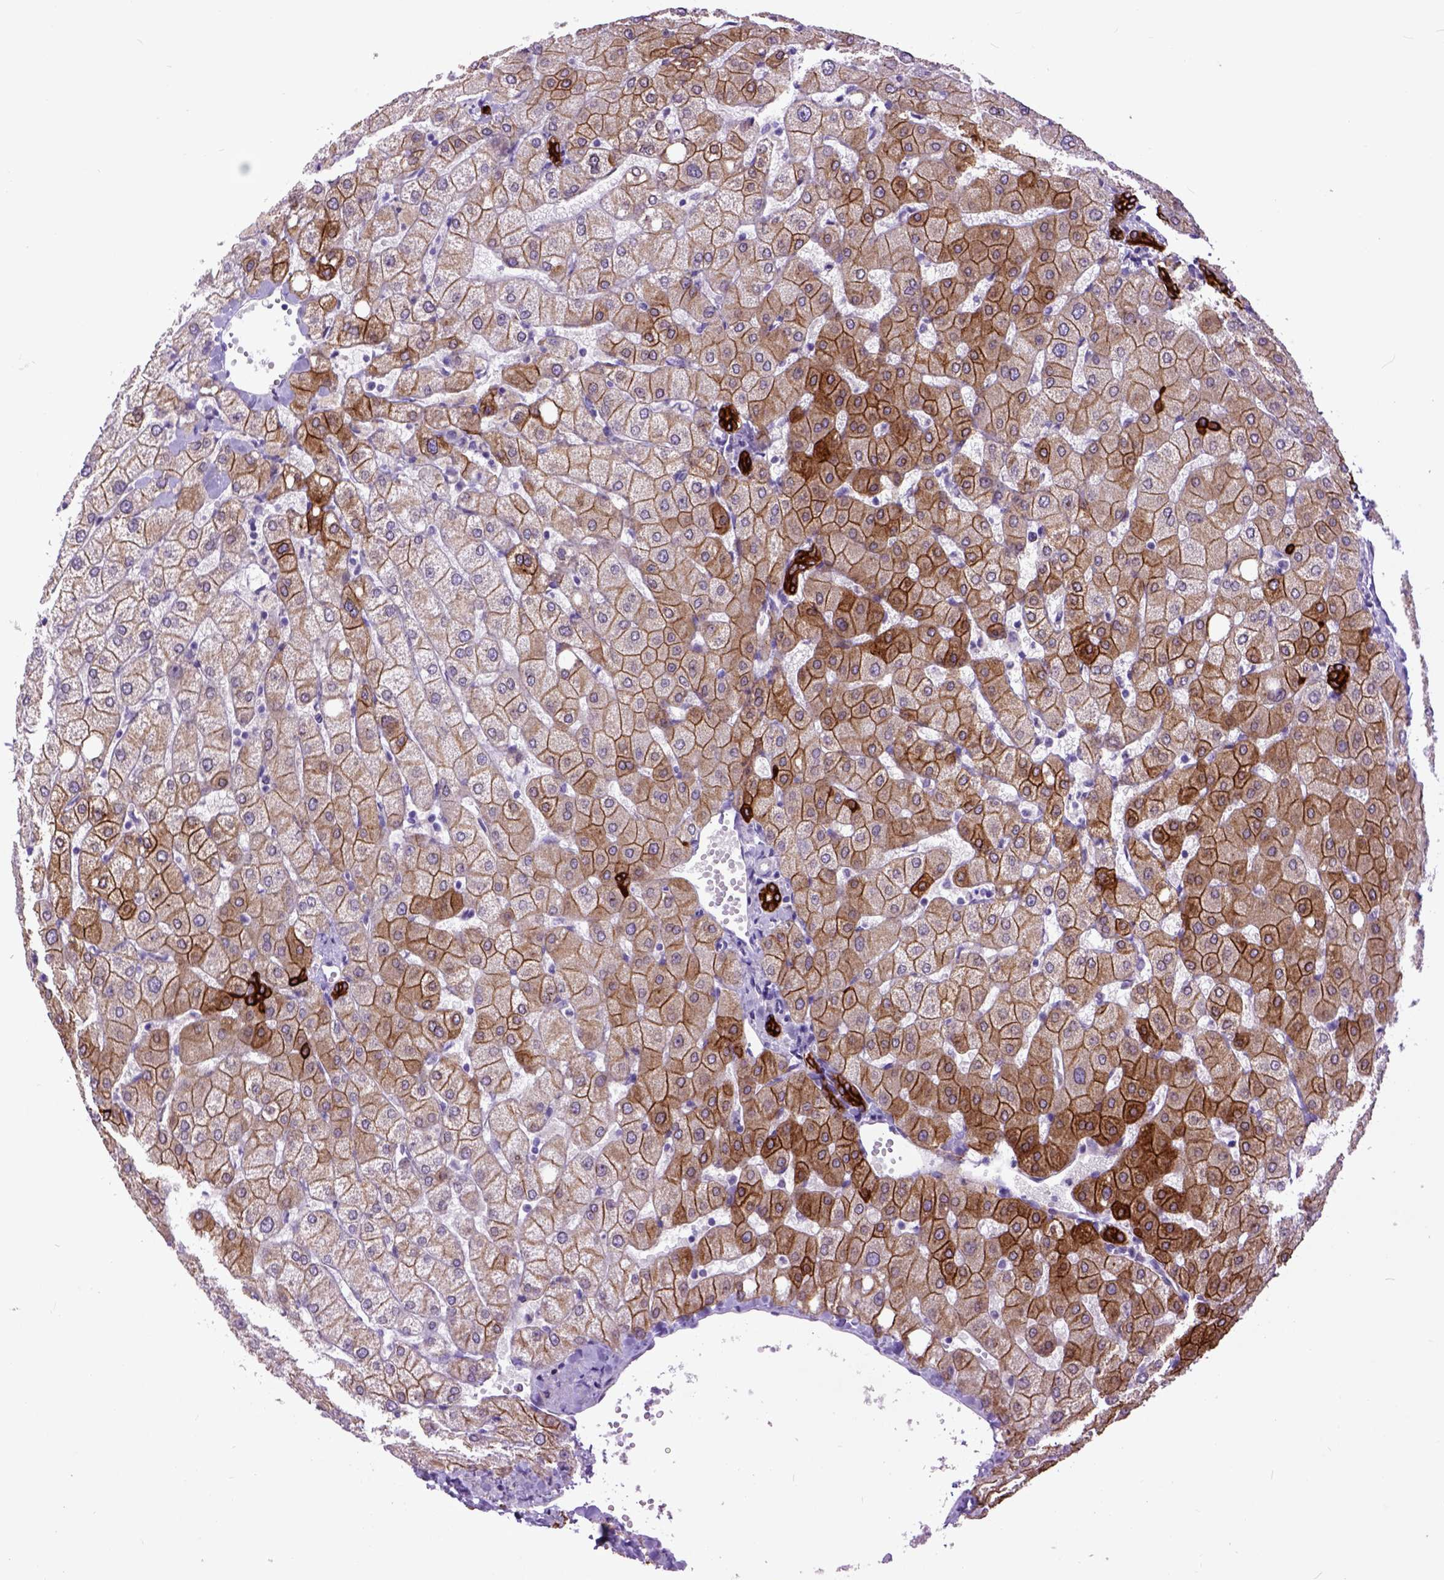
{"staining": {"intensity": "strong", "quantity": ">75%", "location": "cytoplasmic/membranous"}, "tissue": "liver", "cell_type": "Cholangiocytes", "image_type": "normal", "snomed": [{"axis": "morphology", "description": "Normal tissue, NOS"}, {"axis": "topography", "description": "Liver"}], "caption": "Cholangiocytes display high levels of strong cytoplasmic/membranous staining in approximately >75% of cells in normal human liver.", "gene": "RAB25", "patient": {"sex": "female", "age": 54}}